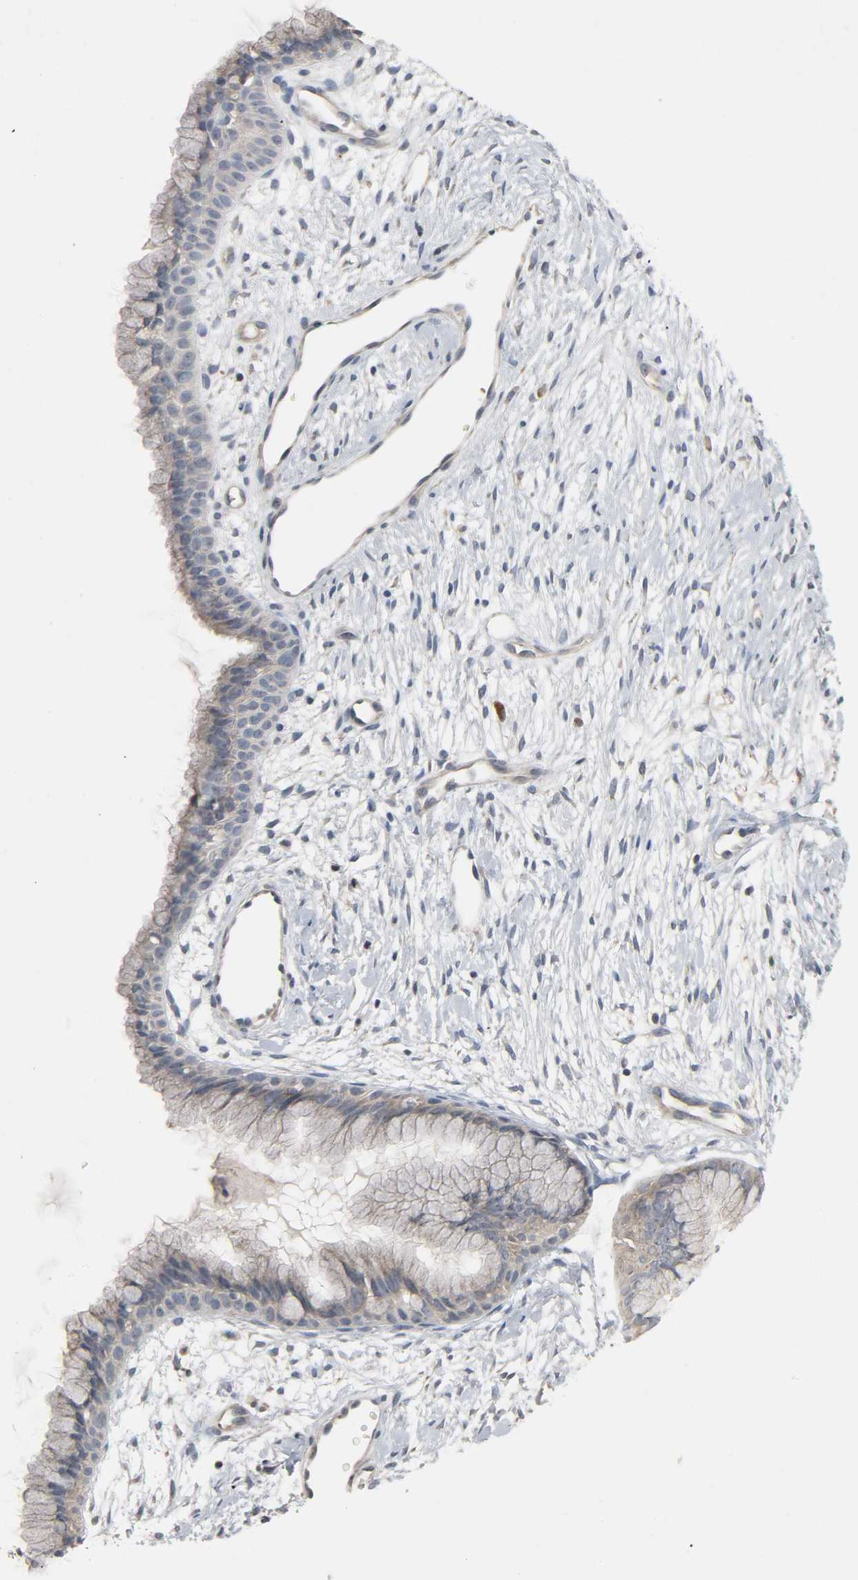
{"staining": {"intensity": "weak", "quantity": ">75%", "location": "cytoplasmic/membranous"}, "tissue": "cervix", "cell_type": "Glandular cells", "image_type": "normal", "snomed": [{"axis": "morphology", "description": "Normal tissue, NOS"}, {"axis": "topography", "description": "Cervix"}], "caption": "Immunohistochemistry staining of unremarkable cervix, which shows low levels of weak cytoplasmic/membranous staining in approximately >75% of glandular cells indicating weak cytoplasmic/membranous protein expression. The staining was performed using DAB (brown) for protein detection and nuclei were counterstained in hematoxylin (blue).", "gene": "CD4", "patient": {"sex": "female", "age": 39}}